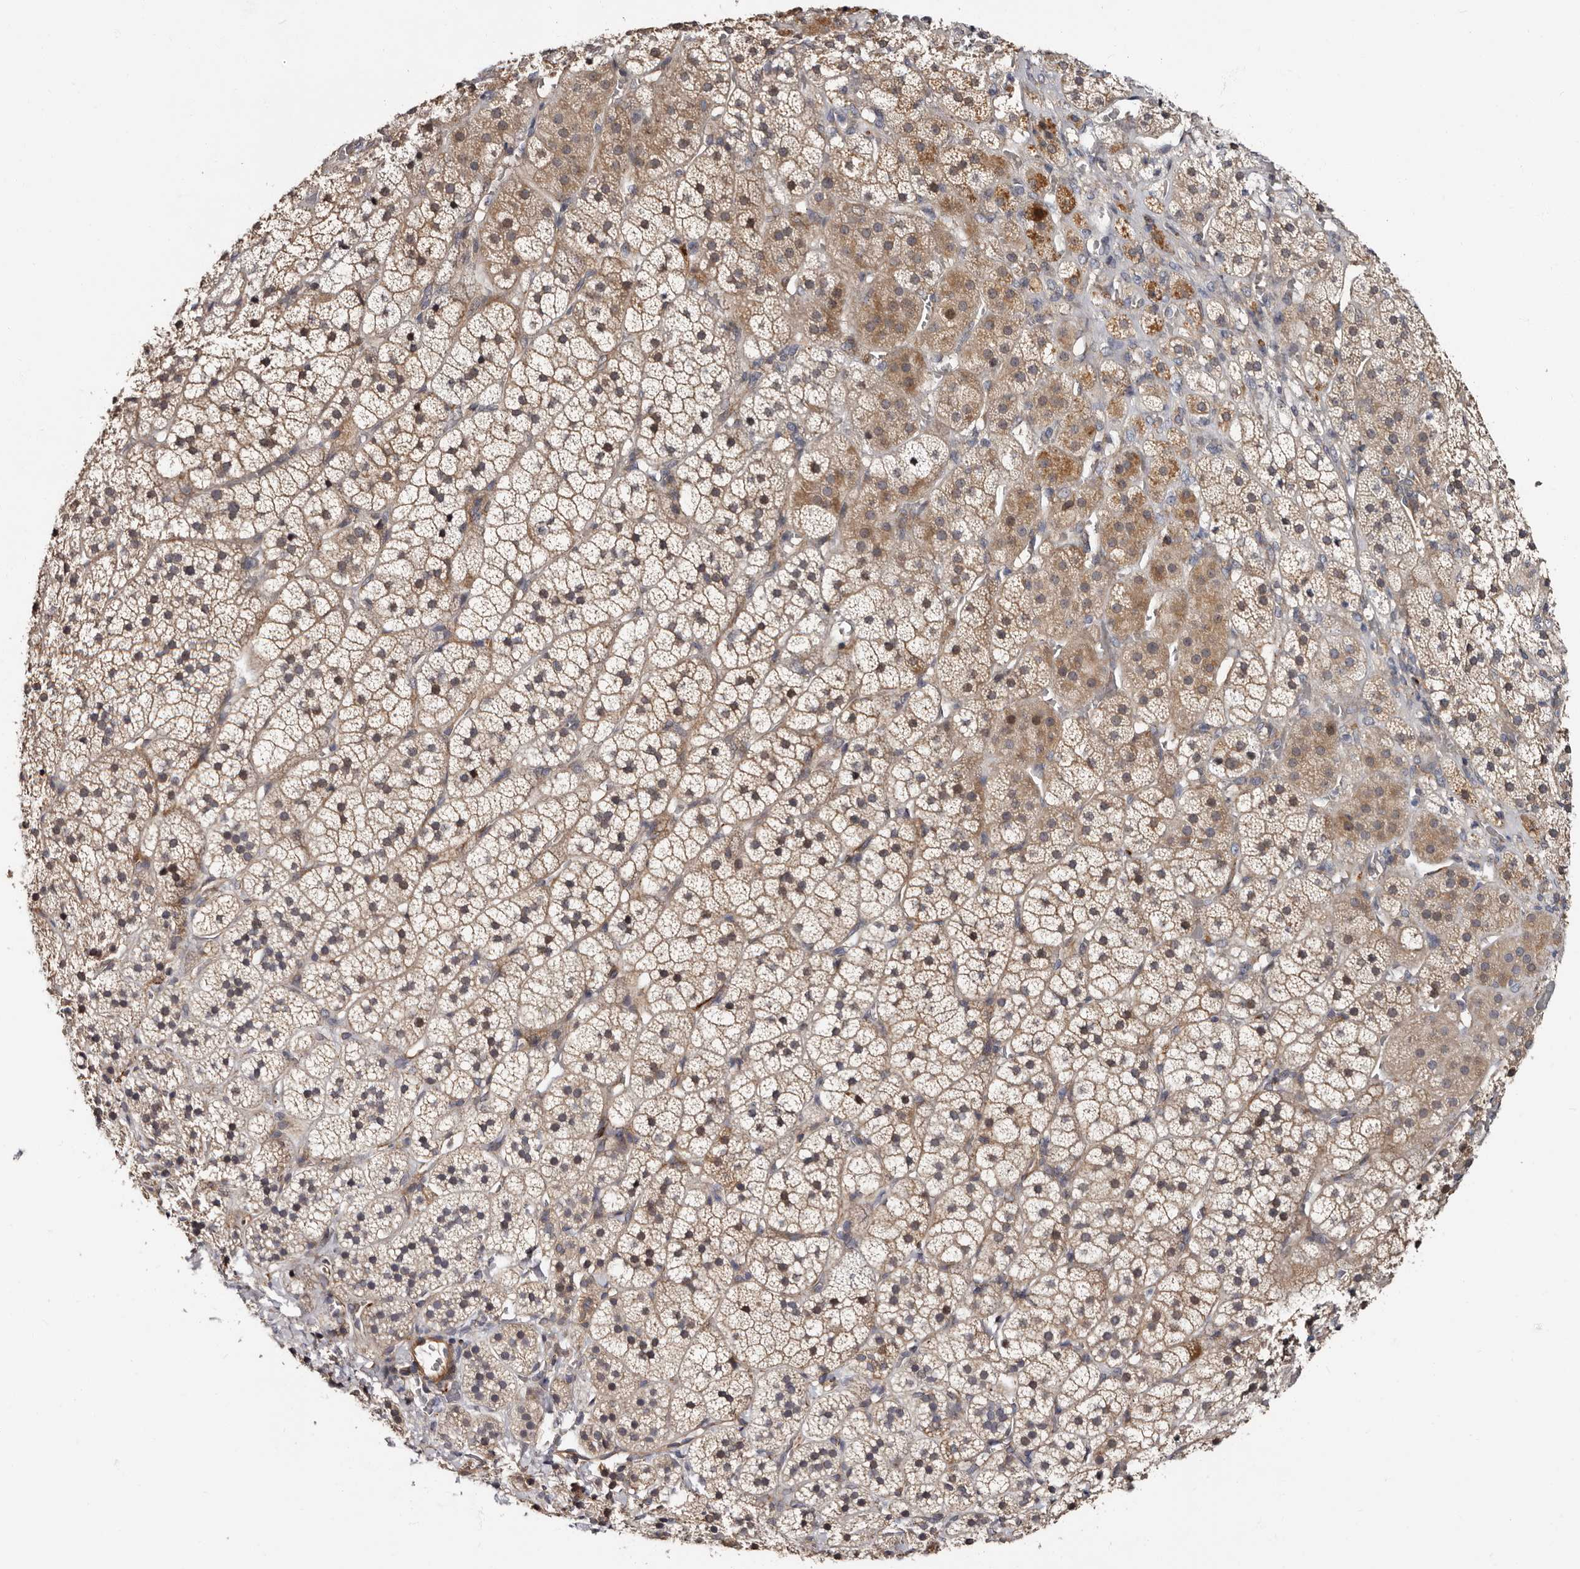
{"staining": {"intensity": "moderate", "quantity": "25%-75%", "location": "cytoplasmic/membranous"}, "tissue": "adrenal gland", "cell_type": "Glandular cells", "image_type": "normal", "snomed": [{"axis": "morphology", "description": "Normal tissue, NOS"}, {"axis": "topography", "description": "Adrenal gland"}], "caption": "Protein analysis of unremarkable adrenal gland demonstrates moderate cytoplasmic/membranous positivity in approximately 25%-75% of glandular cells. (brown staining indicates protein expression, while blue staining denotes nuclei).", "gene": "TBC1D22B", "patient": {"sex": "female", "age": 44}}